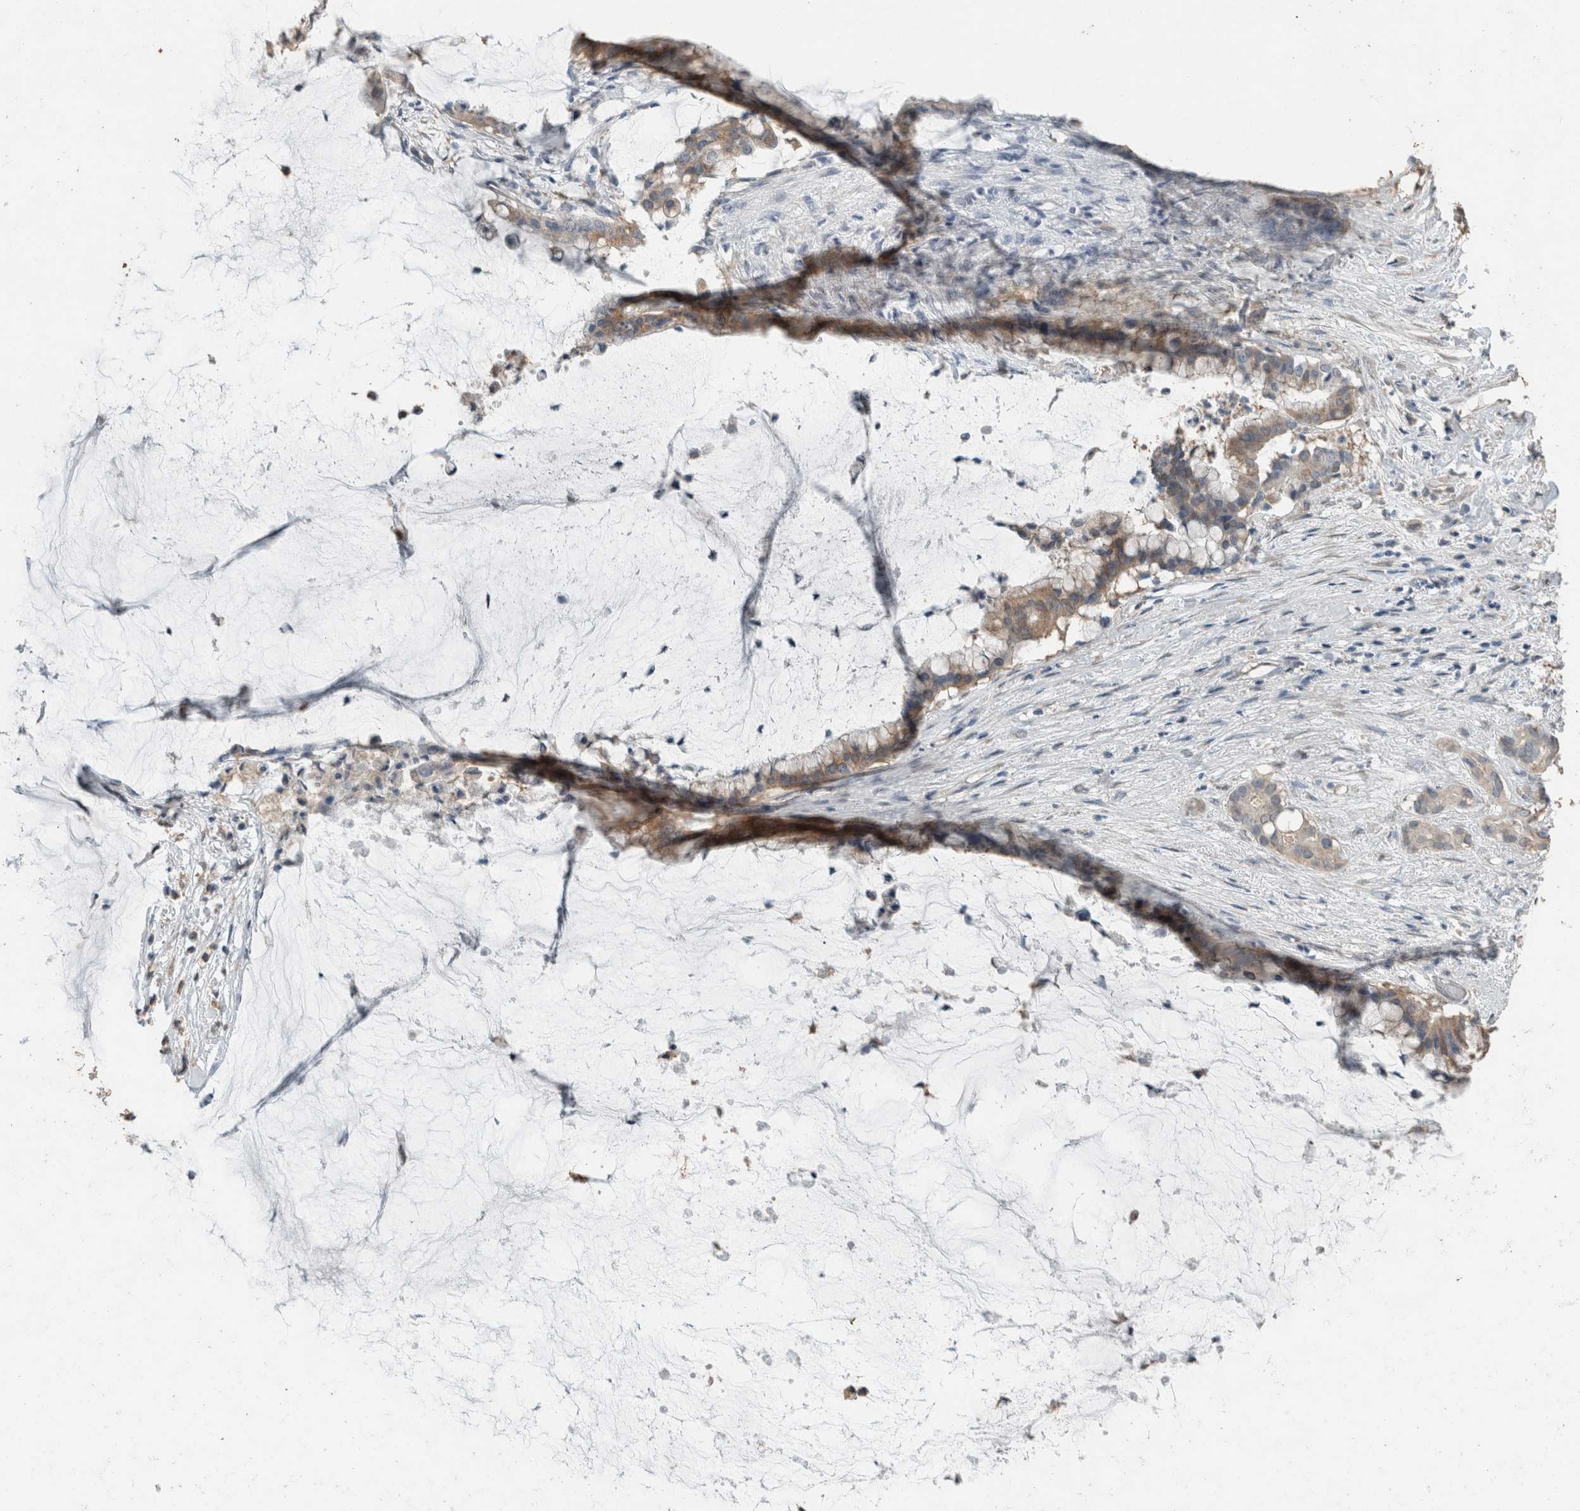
{"staining": {"intensity": "weak", "quantity": ">75%", "location": "cytoplasmic/membranous"}, "tissue": "pancreatic cancer", "cell_type": "Tumor cells", "image_type": "cancer", "snomed": [{"axis": "morphology", "description": "Adenocarcinoma, NOS"}, {"axis": "topography", "description": "Pancreas"}], "caption": "Adenocarcinoma (pancreatic) tissue displays weak cytoplasmic/membranous positivity in approximately >75% of tumor cells", "gene": "ACVR2B", "patient": {"sex": "male", "age": 41}}